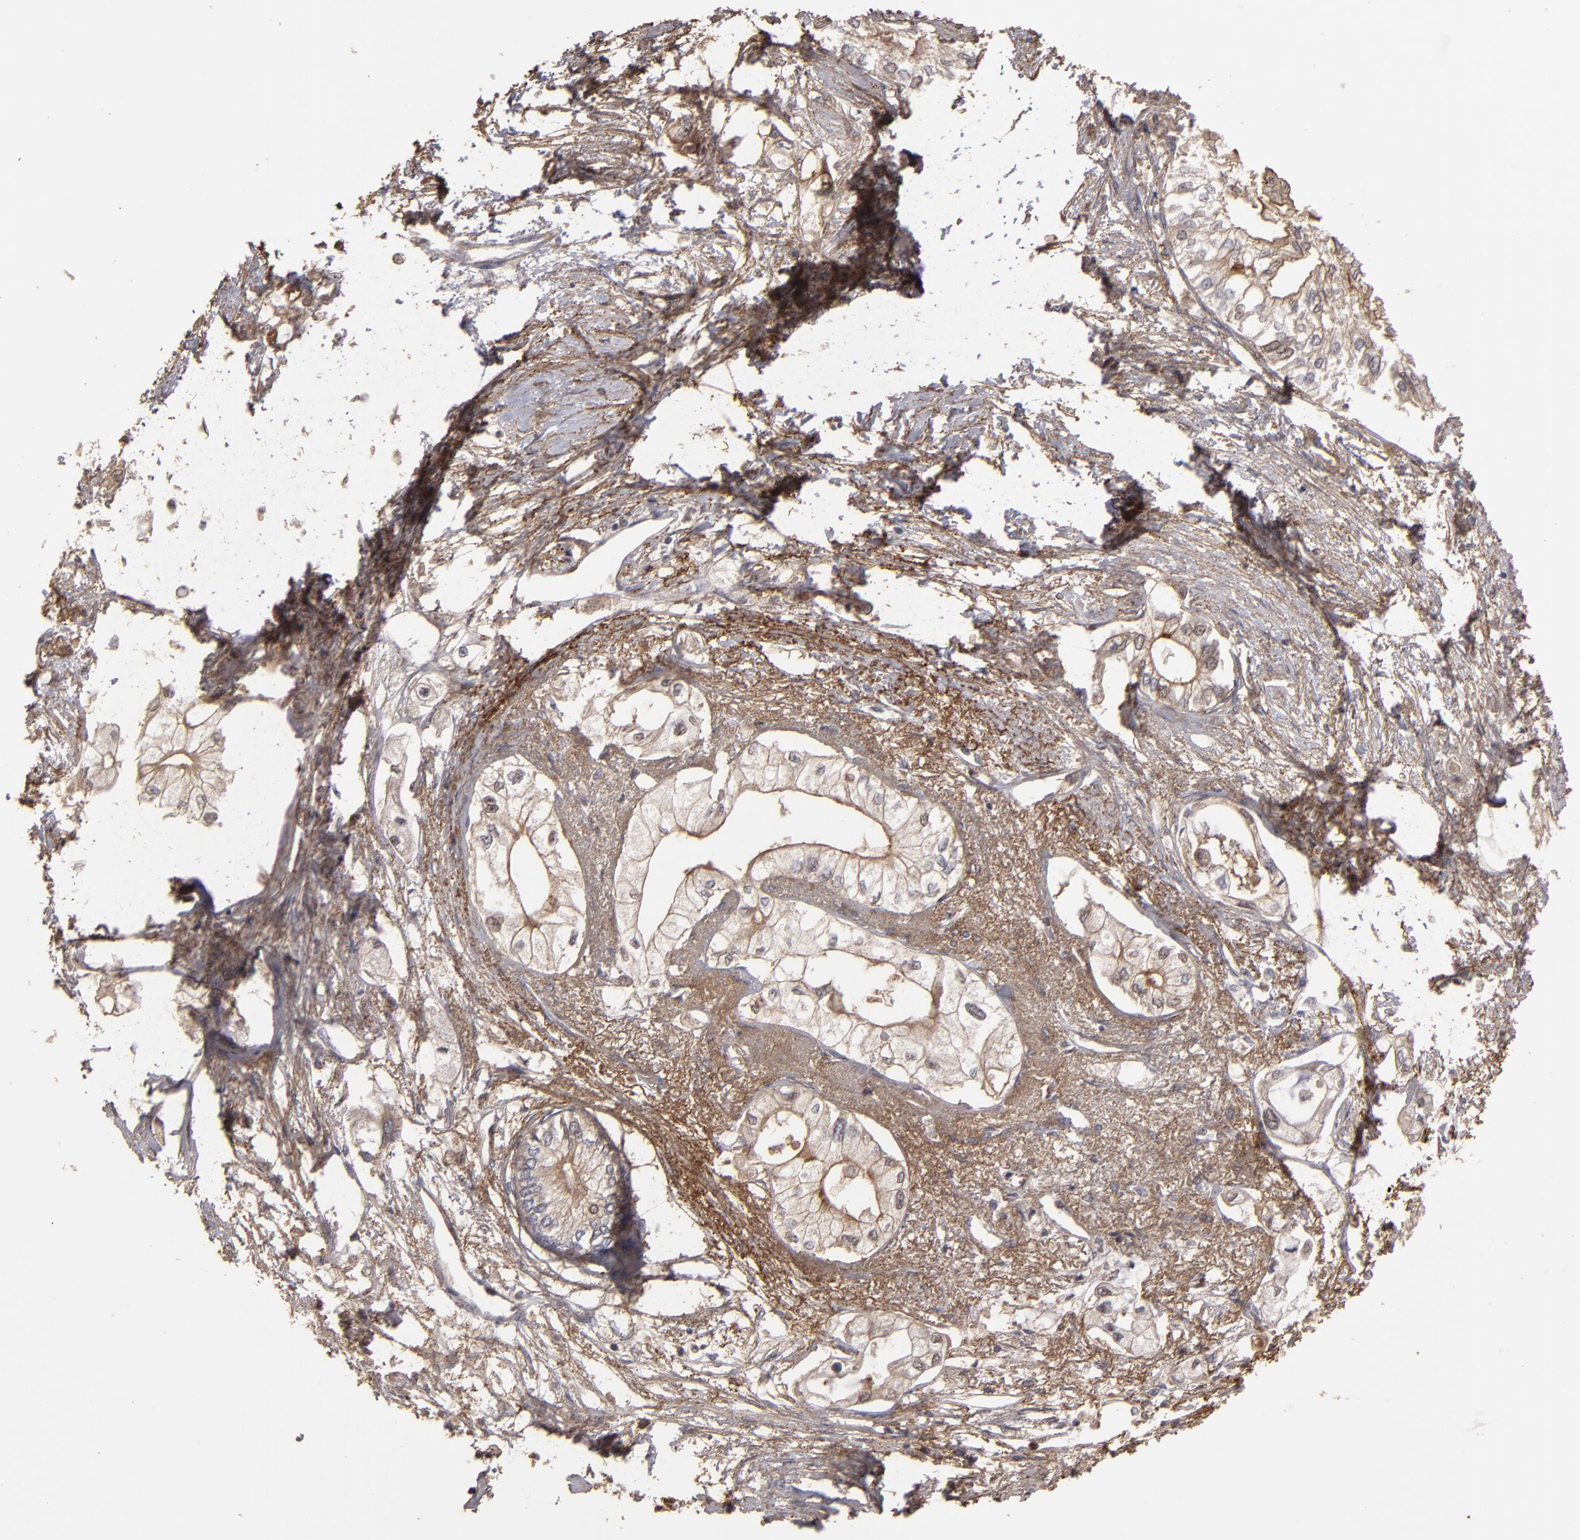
{"staining": {"intensity": "moderate", "quantity": ">75%", "location": "cytoplasmic/membranous"}, "tissue": "pancreatic cancer", "cell_type": "Tumor cells", "image_type": "cancer", "snomed": [{"axis": "morphology", "description": "Adenocarcinoma, NOS"}, {"axis": "topography", "description": "Pancreas"}], "caption": "An immunohistochemistry (IHC) image of tumor tissue is shown. Protein staining in brown labels moderate cytoplasmic/membranous positivity in pancreatic cancer within tumor cells. Using DAB (3,3'-diaminobenzidine) (brown) and hematoxylin (blue) stains, captured at high magnification using brightfield microscopy.", "gene": "CD55", "patient": {"sex": "male", "age": 79}}